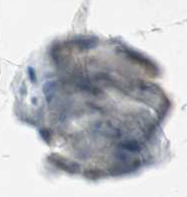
{"staining": {"intensity": "negative", "quantity": "none", "location": "none"}, "tissue": "adipose tissue", "cell_type": "Adipocytes", "image_type": "normal", "snomed": [{"axis": "morphology", "description": "Normal tissue, NOS"}, {"axis": "topography", "description": "Breast"}, {"axis": "topography", "description": "Adipose tissue"}], "caption": "Adipocytes show no significant staining in benign adipose tissue. (Stains: DAB immunohistochemistry with hematoxylin counter stain, Microscopy: brightfield microscopy at high magnification).", "gene": "NCLN", "patient": {"sex": "female", "age": 25}}